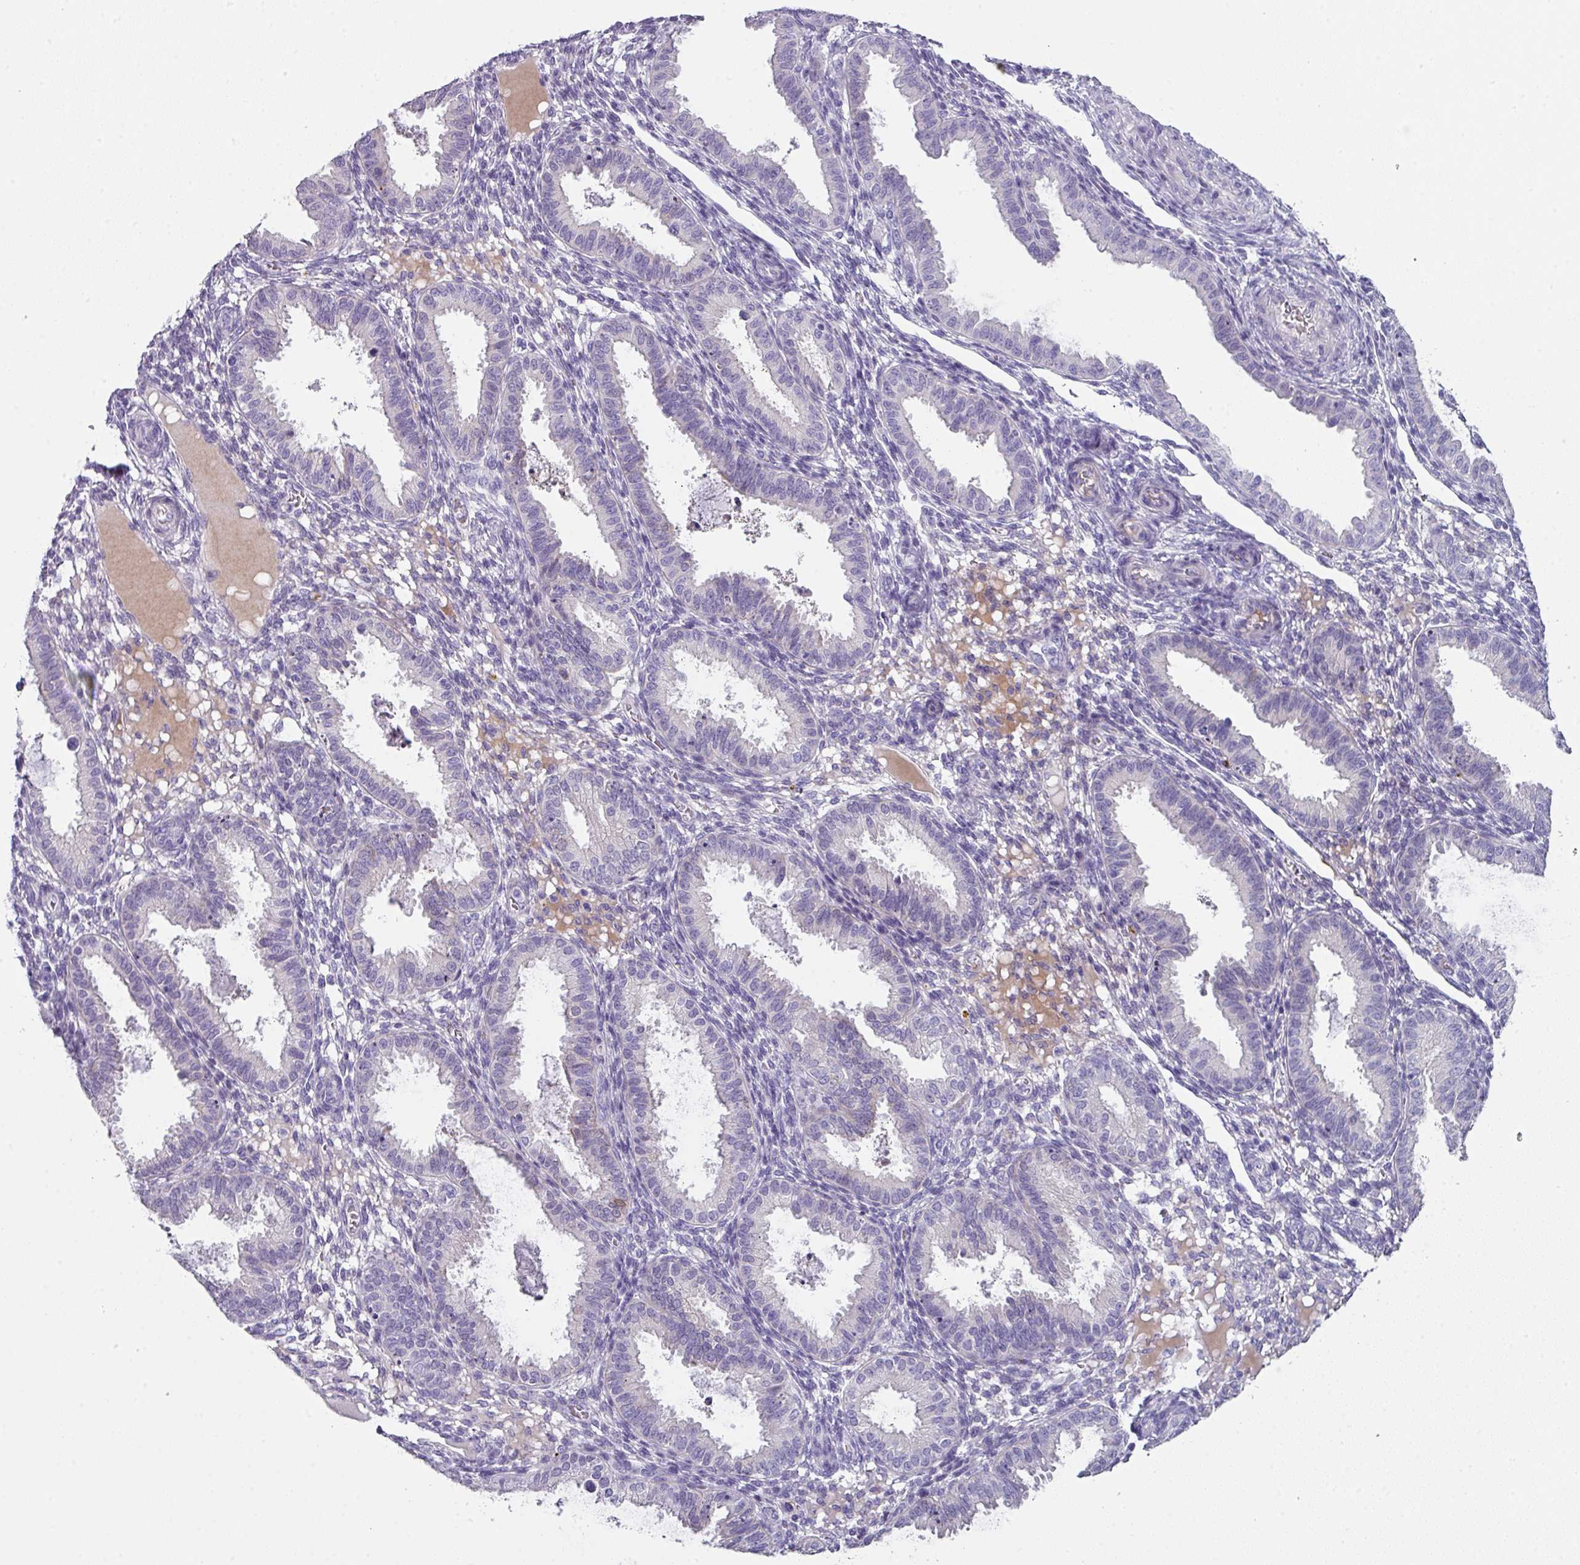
{"staining": {"intensity": "negative", "quantity": "none", "location": "none"}, "tissue": "endometrium", "cell_type": "Cells in endometrial stroma", "image_type": "normal", "snomed": [{"axis": "morphology", "description": "Normal tissue, NOS"}, {"axis": "topography", "description": "Endometrium"}], "caption": "Immunohistochemical staining of normal human endometrium exhibits no significant staining in cells in endometrial stroma.", "gene": "DEFB115", "patient": {"sex": "female", "age": 33}}